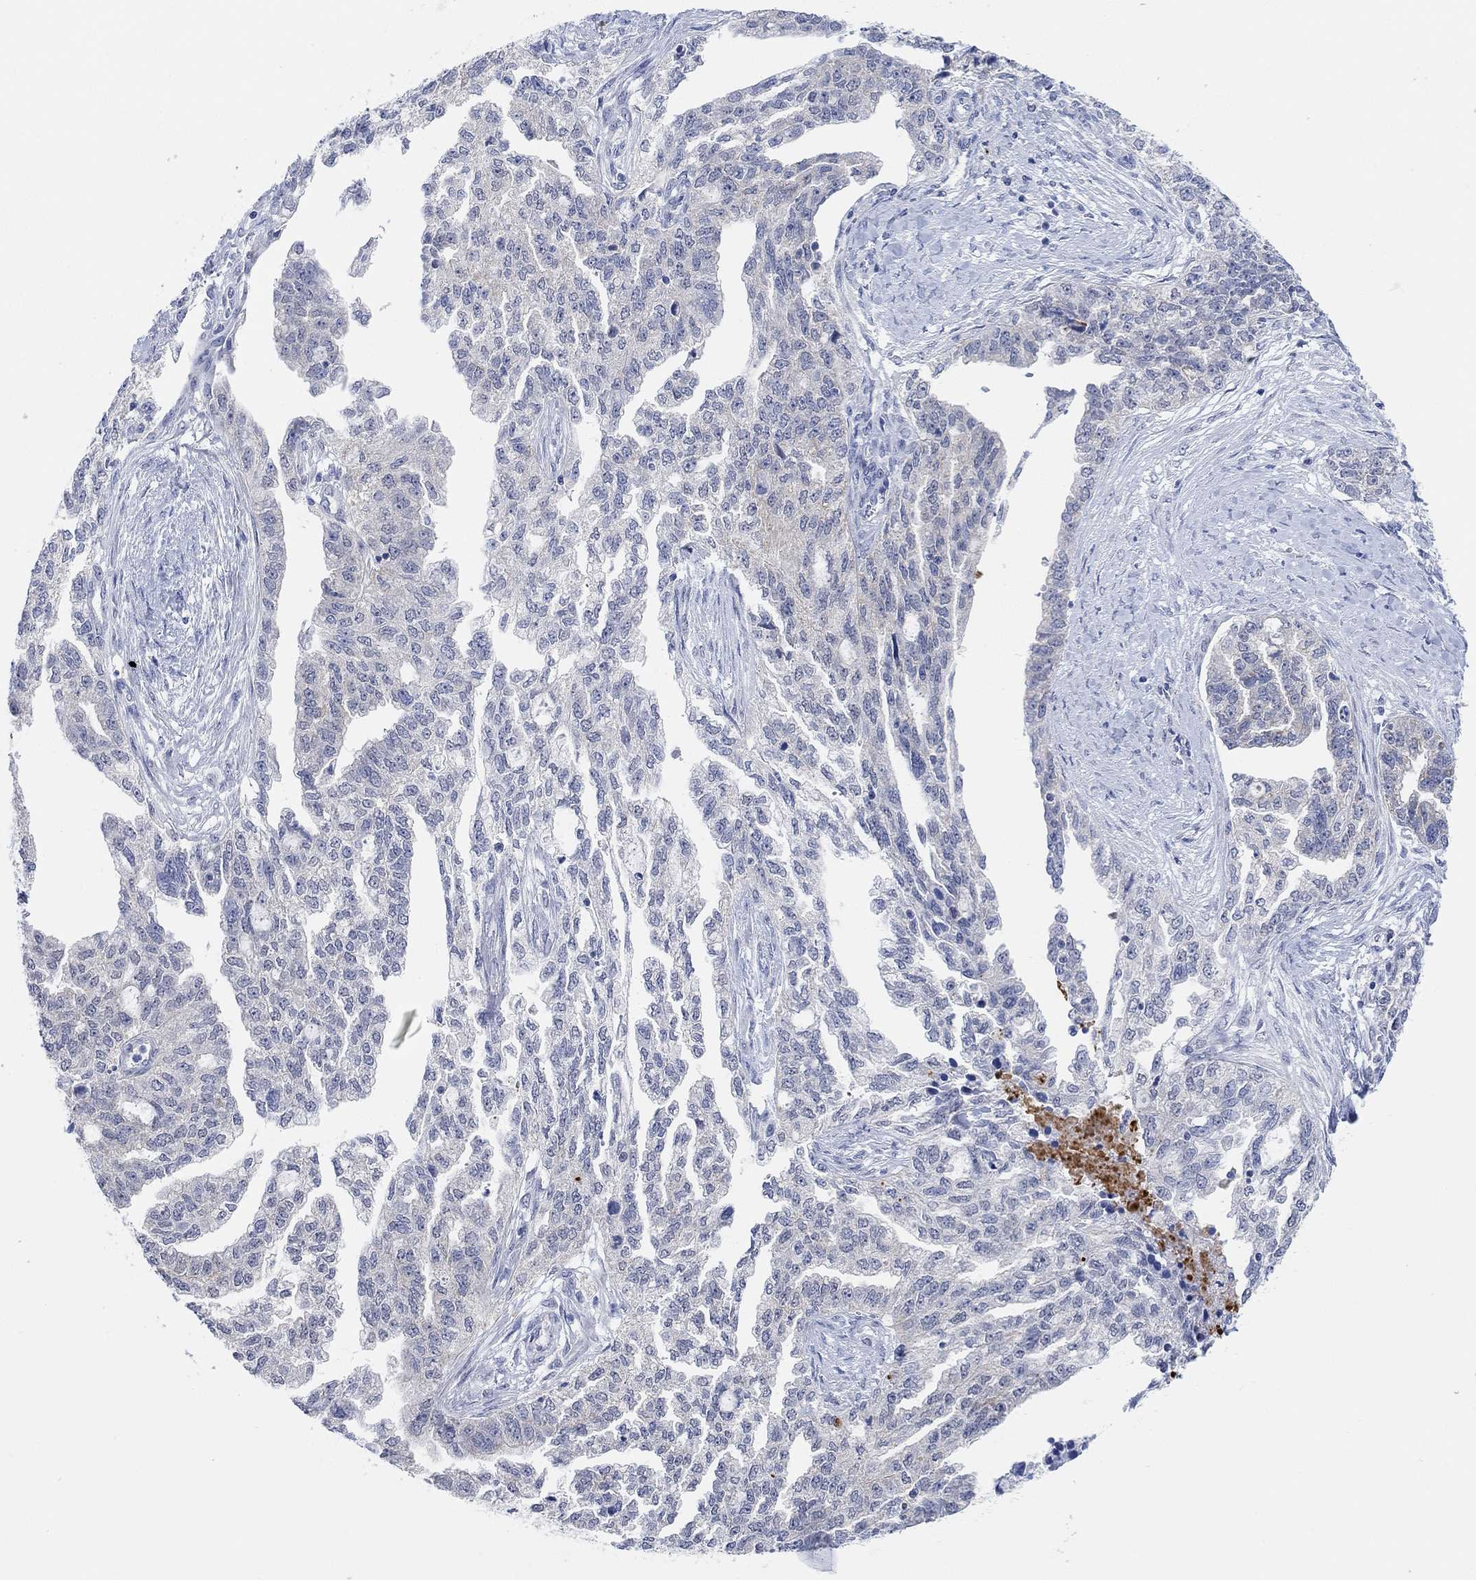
{"staining": {"intensity": "negative", "quantity": "none", "location": "none"}, "tissue": "ovarian cancer", "cell_type": "Tumor cells", "image_type": "cancer", "snomed": [{"axis": "morphology", "description": "Cystadenocarcinoma, serous, NOS"}, {"axis": "topography", "description": "Ovary"}], "caption": "Tumor cells show no significant protein staining in ovarian cancer.", "gene": "RIMS1", "patient": {"sex": "female", "age": 51}}